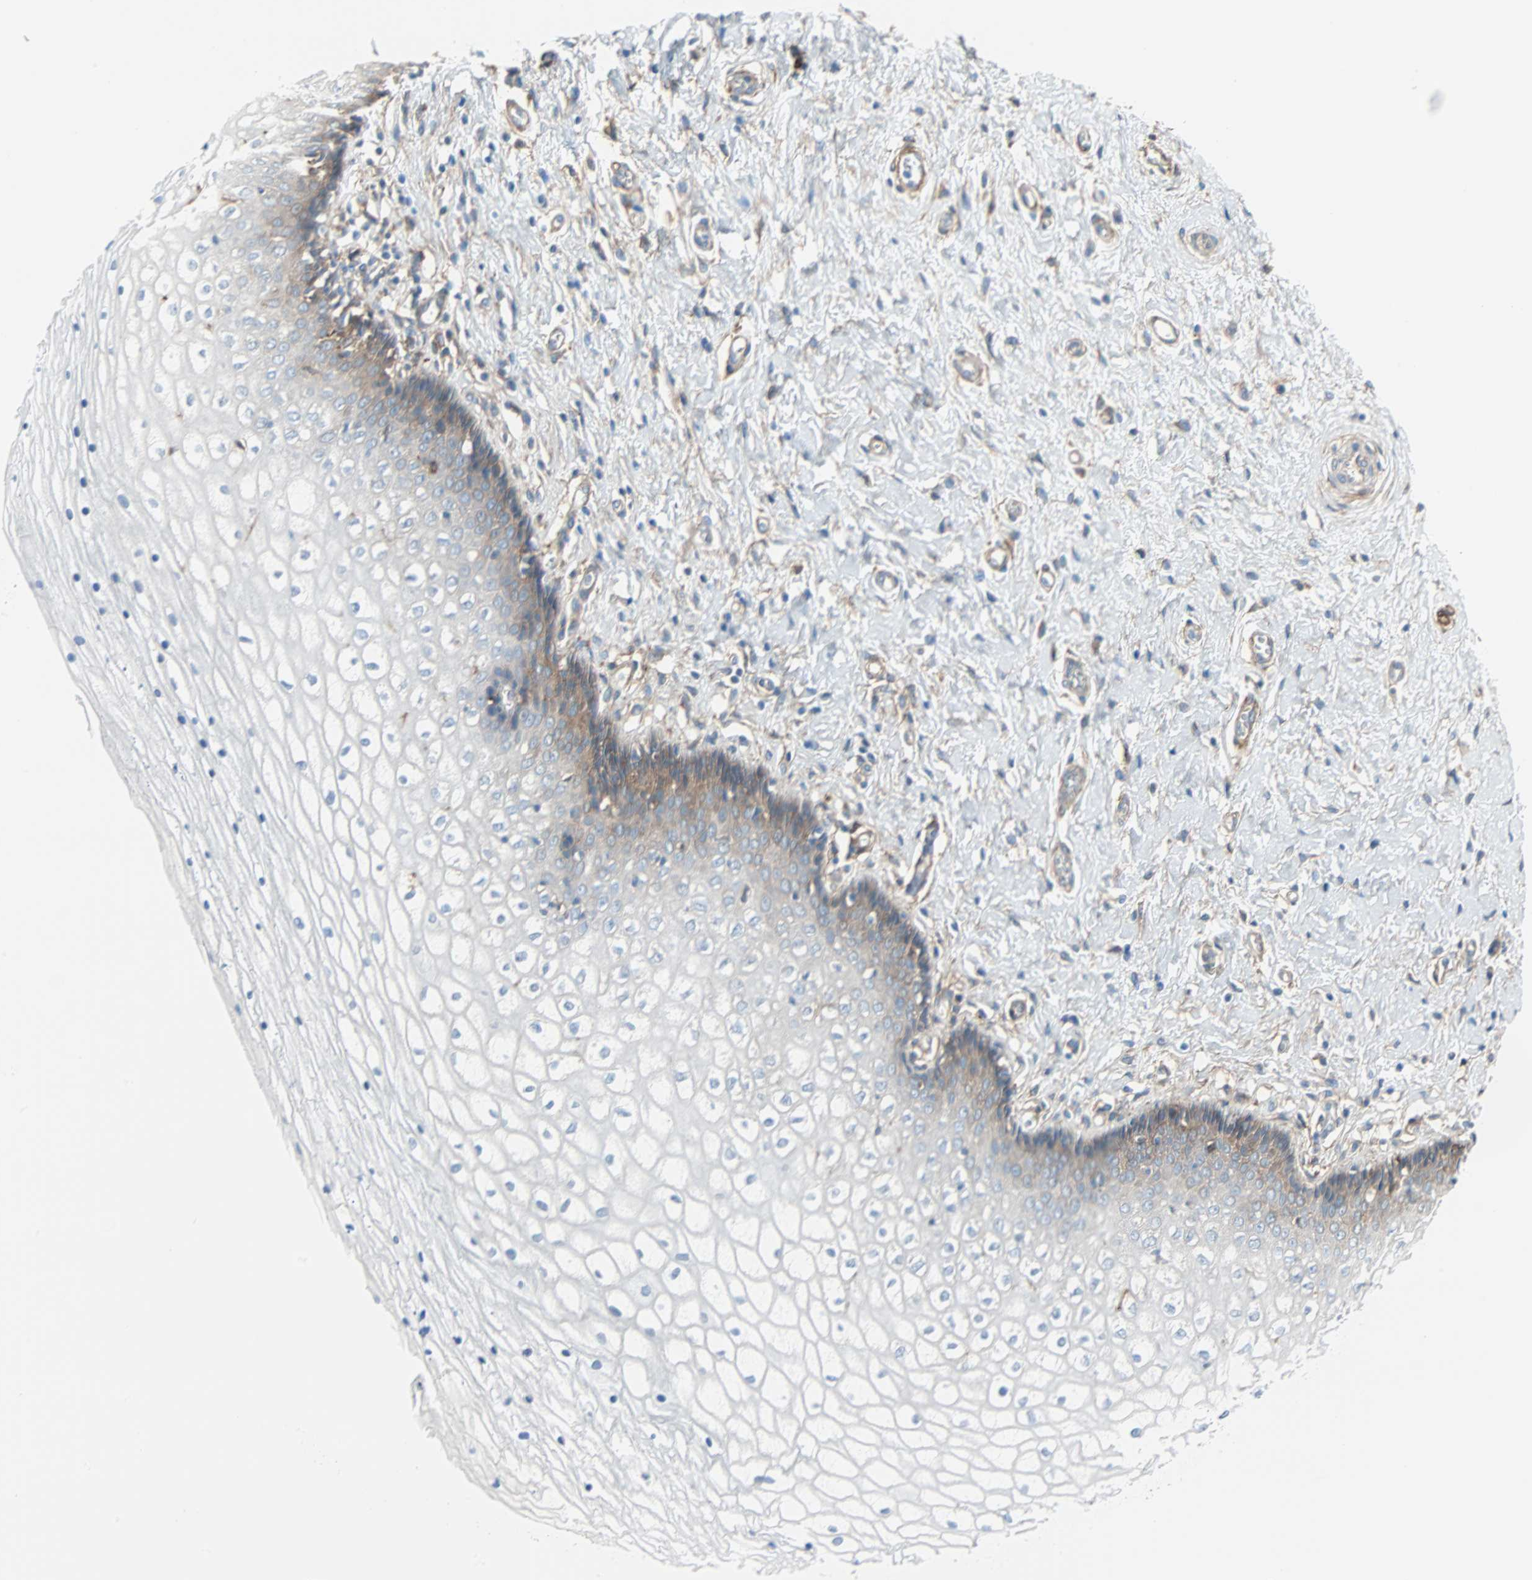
{"staining": {"intensity": "moderate", "quantity": "<25%", "location": "cytoplasmic/membranous"}, "tissue": "vagina", "cell_type": "Squamous epithelial cells", "image_type": "normal", "snomed": [{"axis": "morphology", "description": "Normal tissue, NOS"}, {"axis": "topography", "description": "Soft tissue"}, {"axis": "topography", "description": "Vagina"}], "caption": "This image reveals unremarkable vagina stained with IHC to label a protein in brown. The cytoplasmic/membranous of squamous epithelial cells show moderate positivity for the protein. Nuclei are counter-stained blue.", "gene": "EPB41L2", "patient": {"sex": "female", "age": 61}}